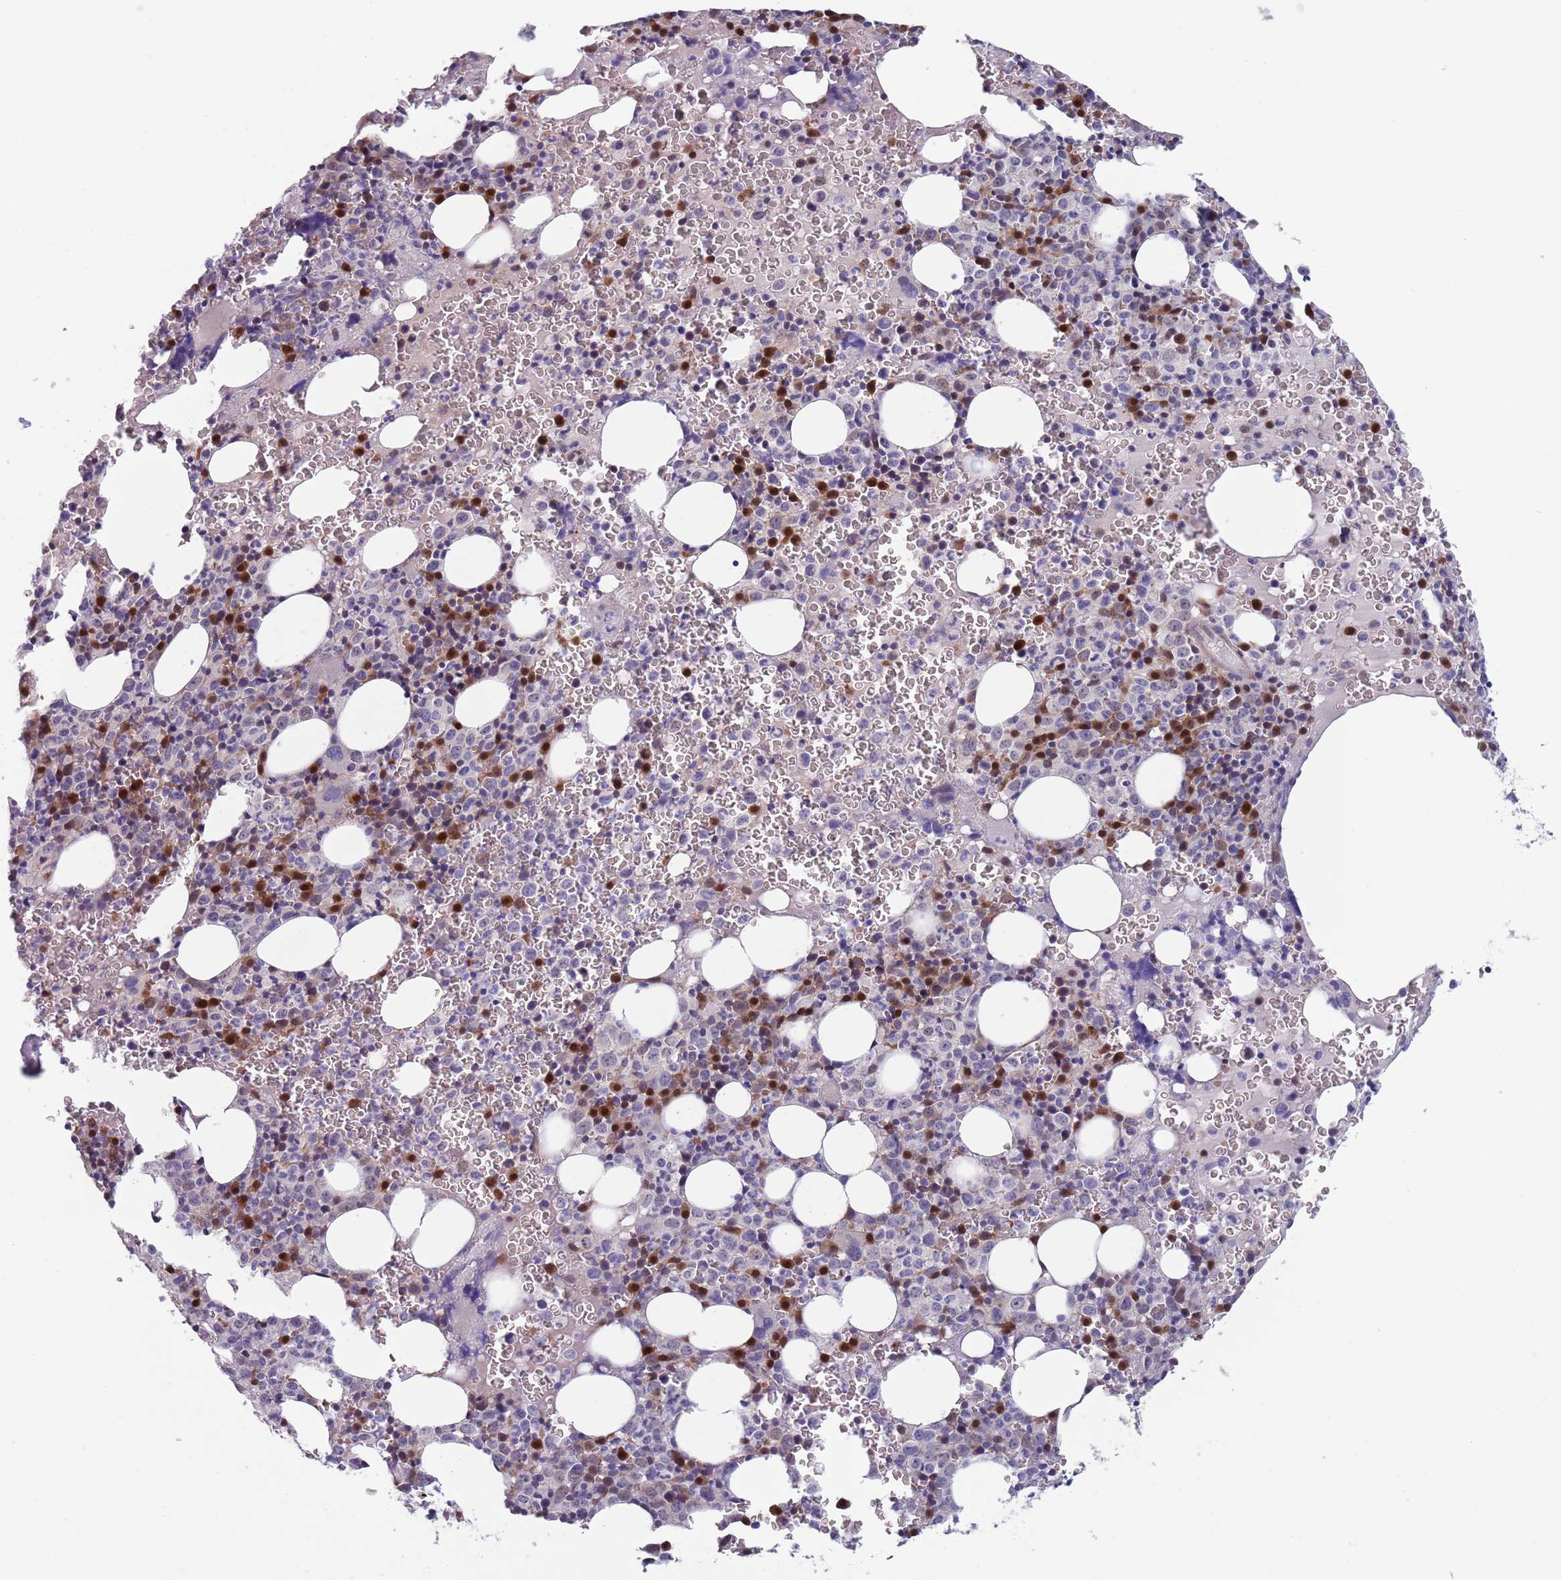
{"staining": {"intensity": "negative", "quantity": "none", "location": "none"}, "tissue": "bone marrow", "cell_type": "Hematopoietic cells", "image_type": "normal", "snomed": [{"axis": "morphology", "description": "Normal tissue, NOS"}, {"axis": "topography", "description": "Bone marrow"}], "caption": "High power microscopy micrograph of an IHC photomicrograph of benign bone marrow, revealing no significant expression in hematopoietic cells.", "gene": "CLNS1A", "patient": {"sex": "female", "age": 54}}